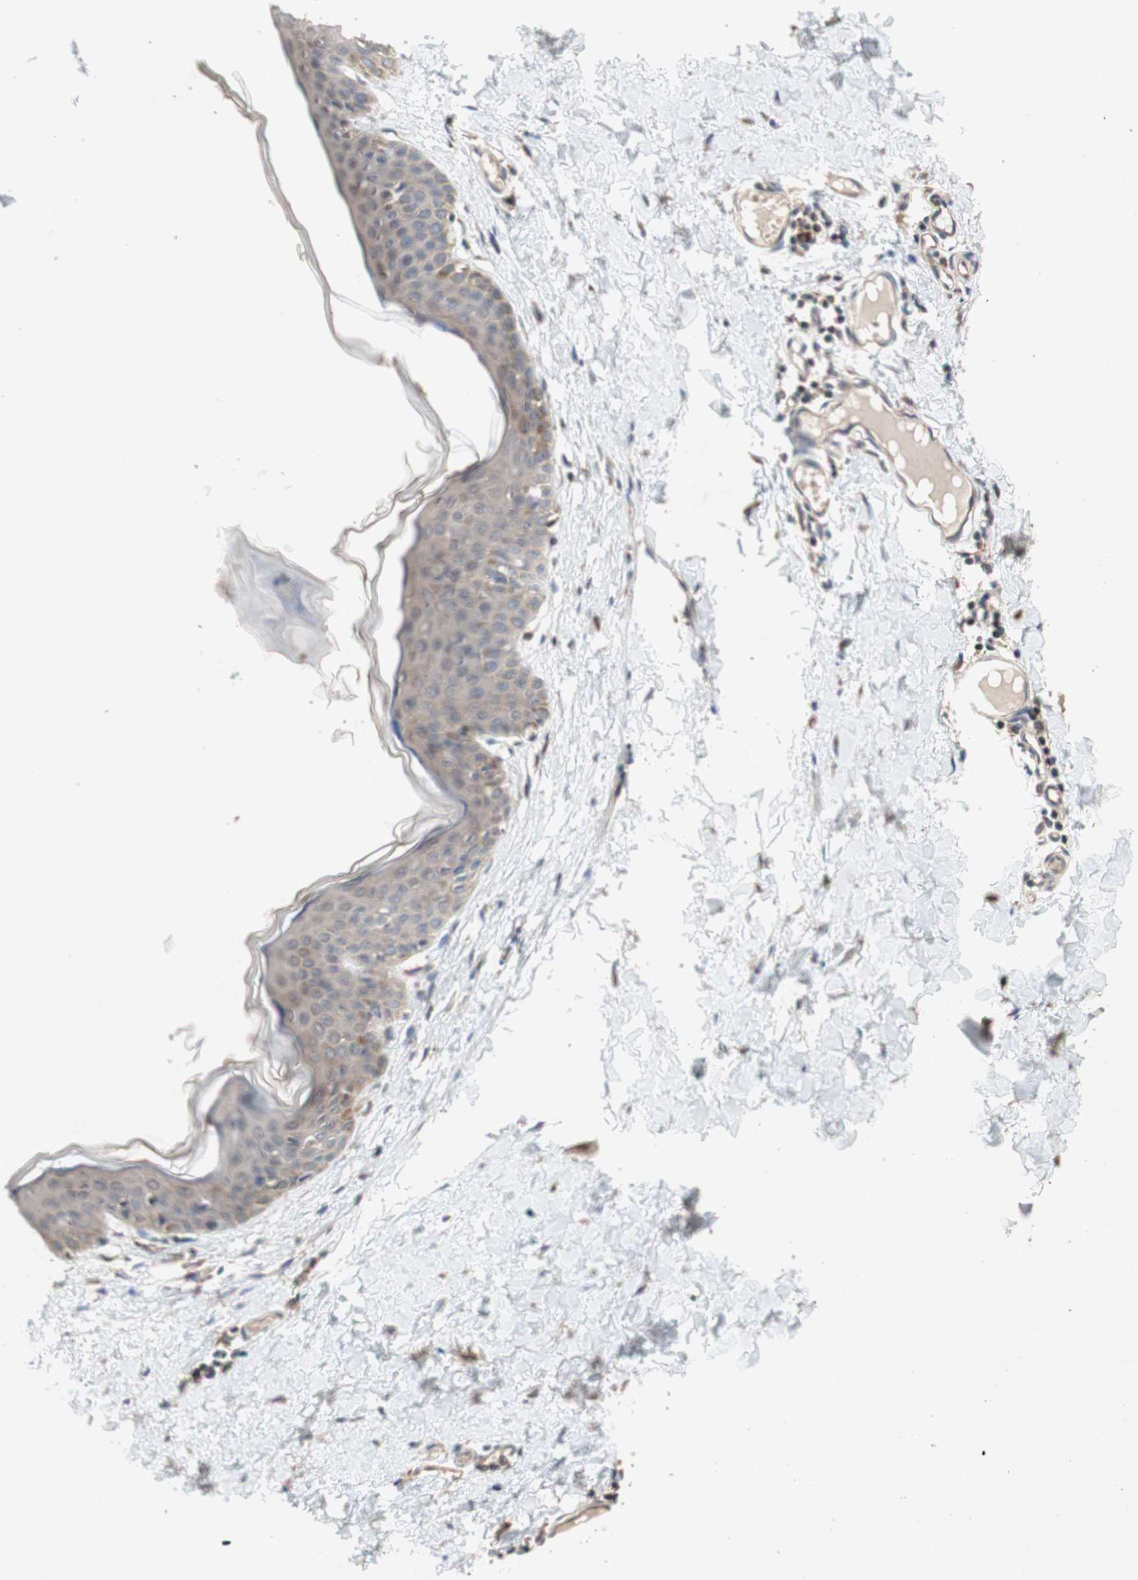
{"staining": {"intensity": "weak", "quantity": ">75%", "location": "cytoplasmic/membranous"}, "tissue": "skin", "cell_type": "Fibroblasts", "image_type": "normal", "snomed": [{"axis": "morphology", "description": "Normal tissue, NOS"}, {"axis": "topography", "description": "Skin"}], "caption": "An image of skin stained for a protein demonstrates weak cytoplasmic/membranous brown staining in fibroblasts. Using DAB (brown) and hematoxylin (blue) stains, captured at high magnification using brightfield microscopy.", "gene": "DDOST", "patient": {"sex": "female", "age": 17}}